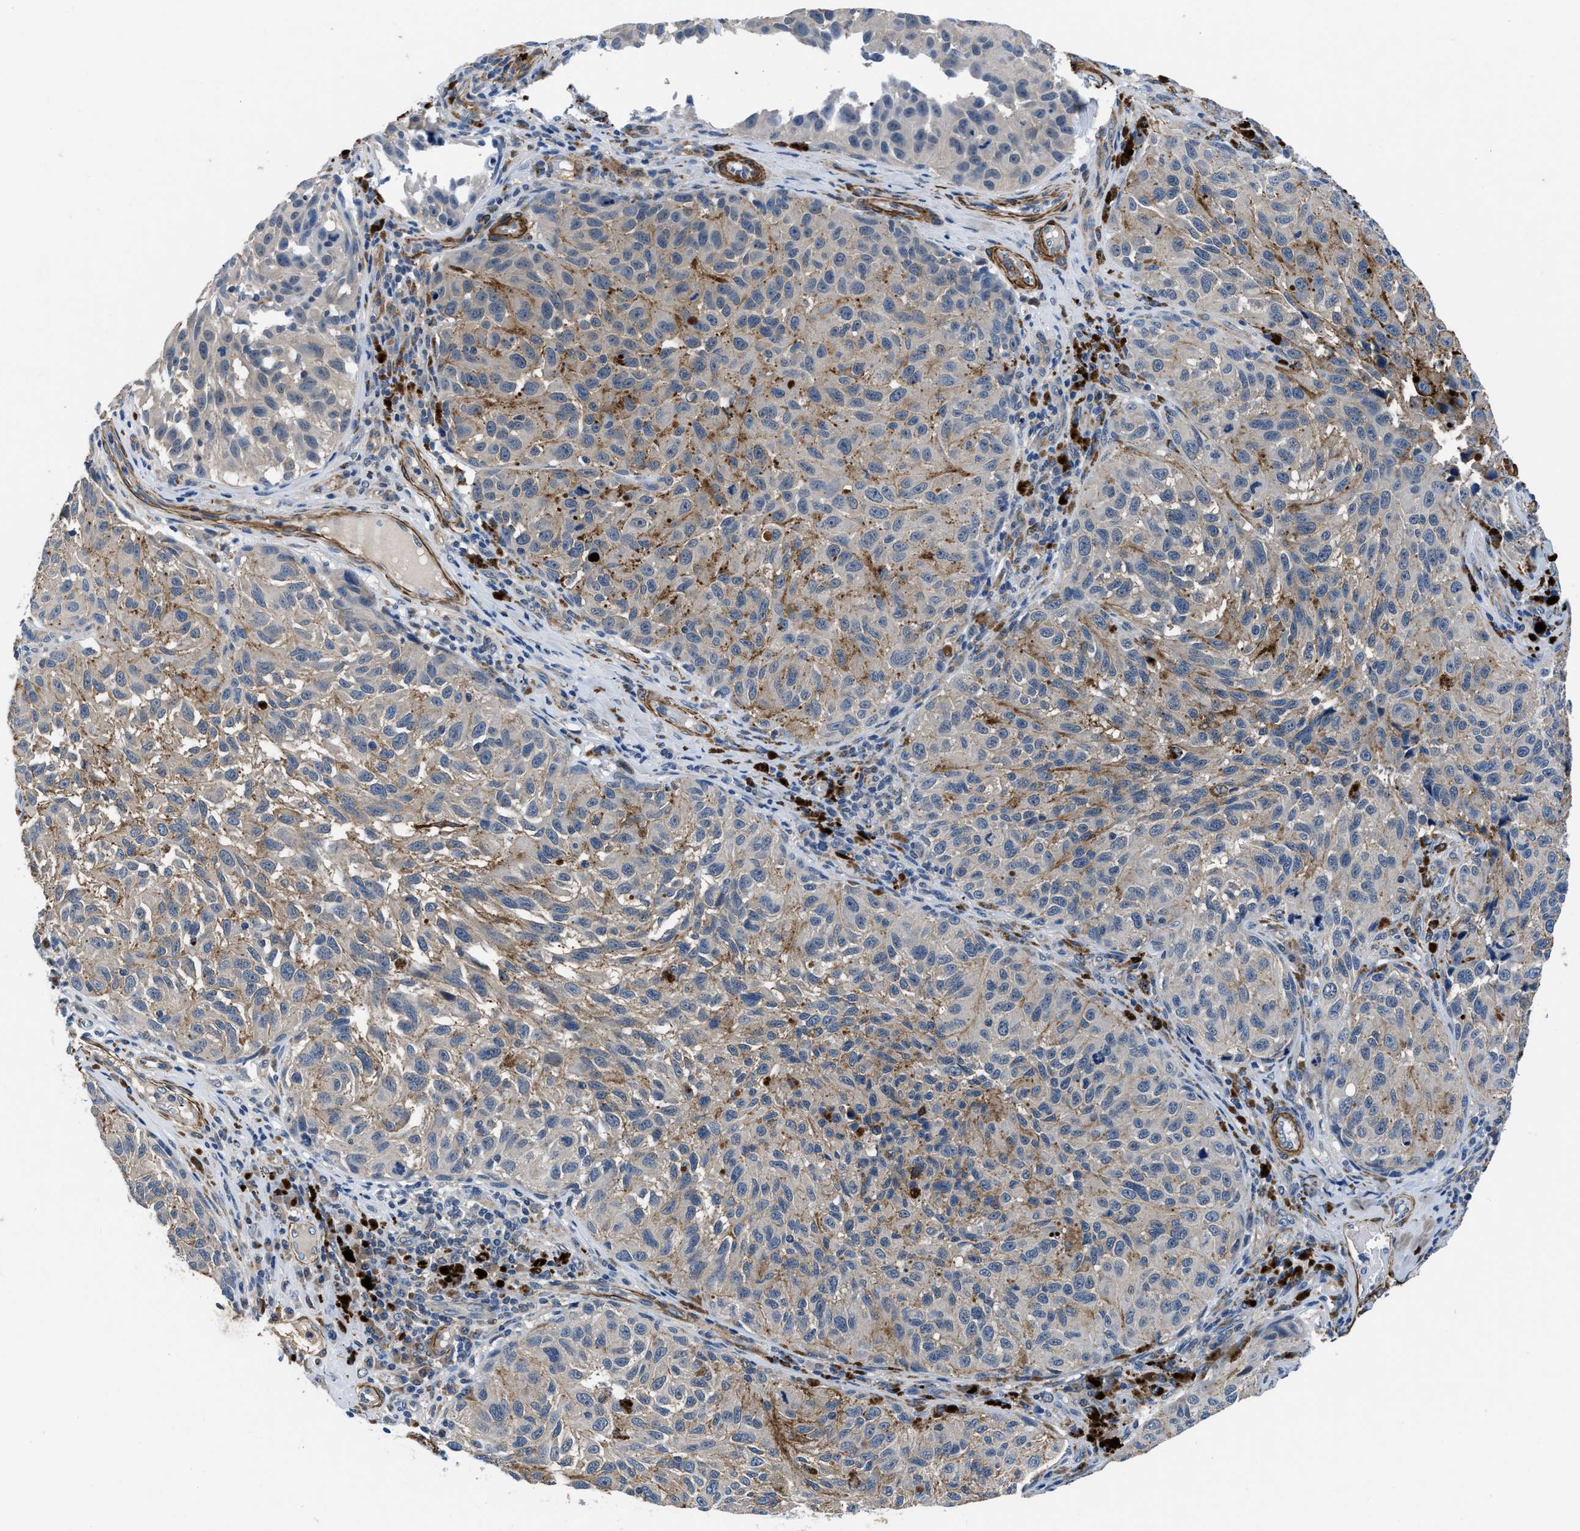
{"staining": {"intensity": "weak", "quantity": "25%-75%", "location": "cytoplasmic/membranous"}, "tissue": "melanoma", "cell_type": "Tumor cells", "image_type": "cancer", "snomed": [{"axis": "morphology", "description": "Malignant melanoma, NOS"}, {"axis": "topography", "description": "Skin"}], "caption": "Weak cytoplasmic/membranous staining is present in approximately 25%-75% of tumor cells in malignant melanoma.", "gene": "LANCL2", "patient": {"sex": "female", "age": 73}}